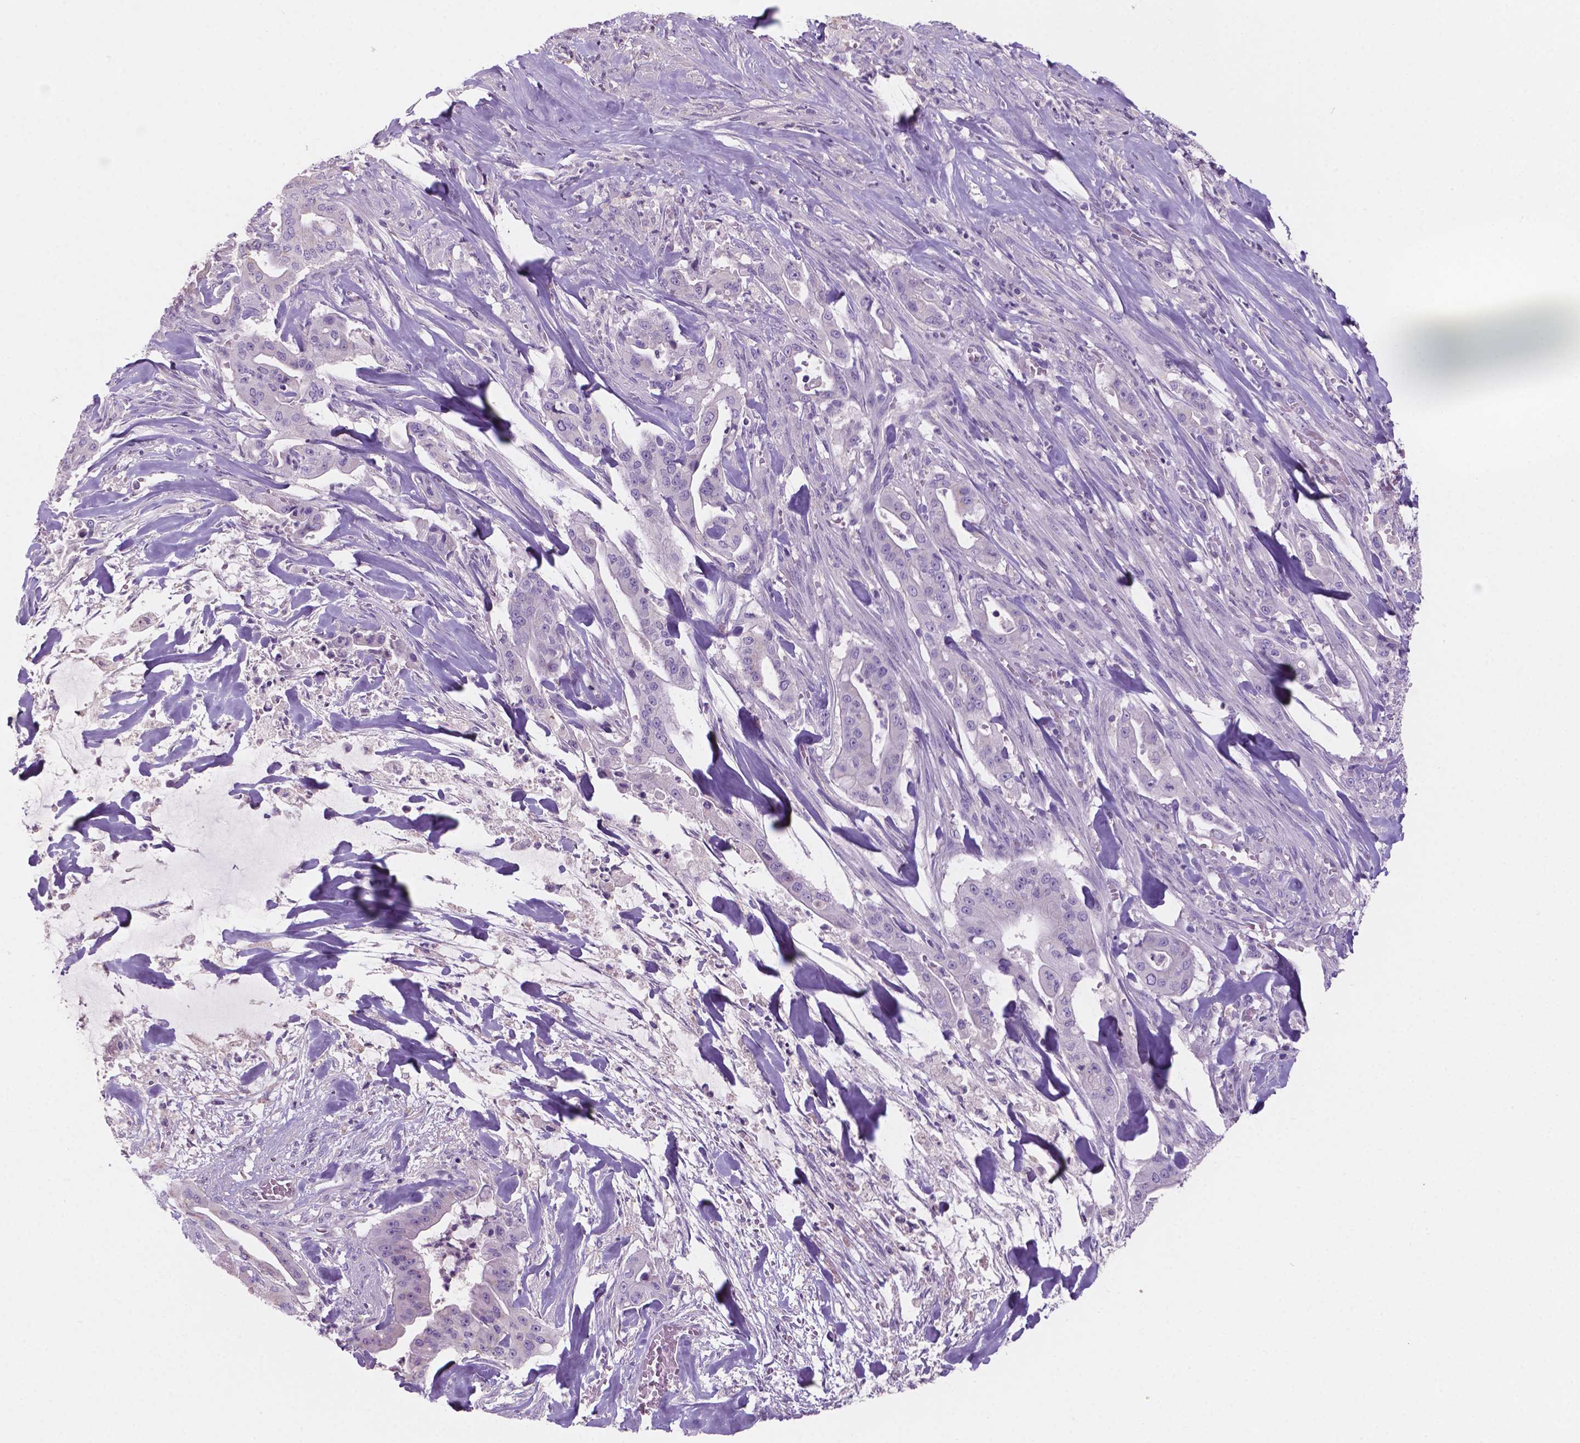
{"staining": {"intensity": "negative", "quantity": "none", "location": "none"}, "tissue": "pancreatic cancer", "cell_type": "Tumor cells", "image_type": "cancer", "snomed": [{"axis": "morphology", "description": "Normal tissue, NOS"}, {"axis": "morphology", "description": "Inflammation, NOS"}, {"axis": "morphology", "description": "Adenocarcinoma, NOS"}, {"axis": "topography", "description": "Pancreas"}], "caption": "This histopathology image is of pancreatic cancer (adenocarcinoma) stained with IHC to label a protein in brown with the nuclei are counter-stained blue. There is no expression in tumor cells.", "gene": "SBSN", "patient": {"sex": "male", "age": 57}}